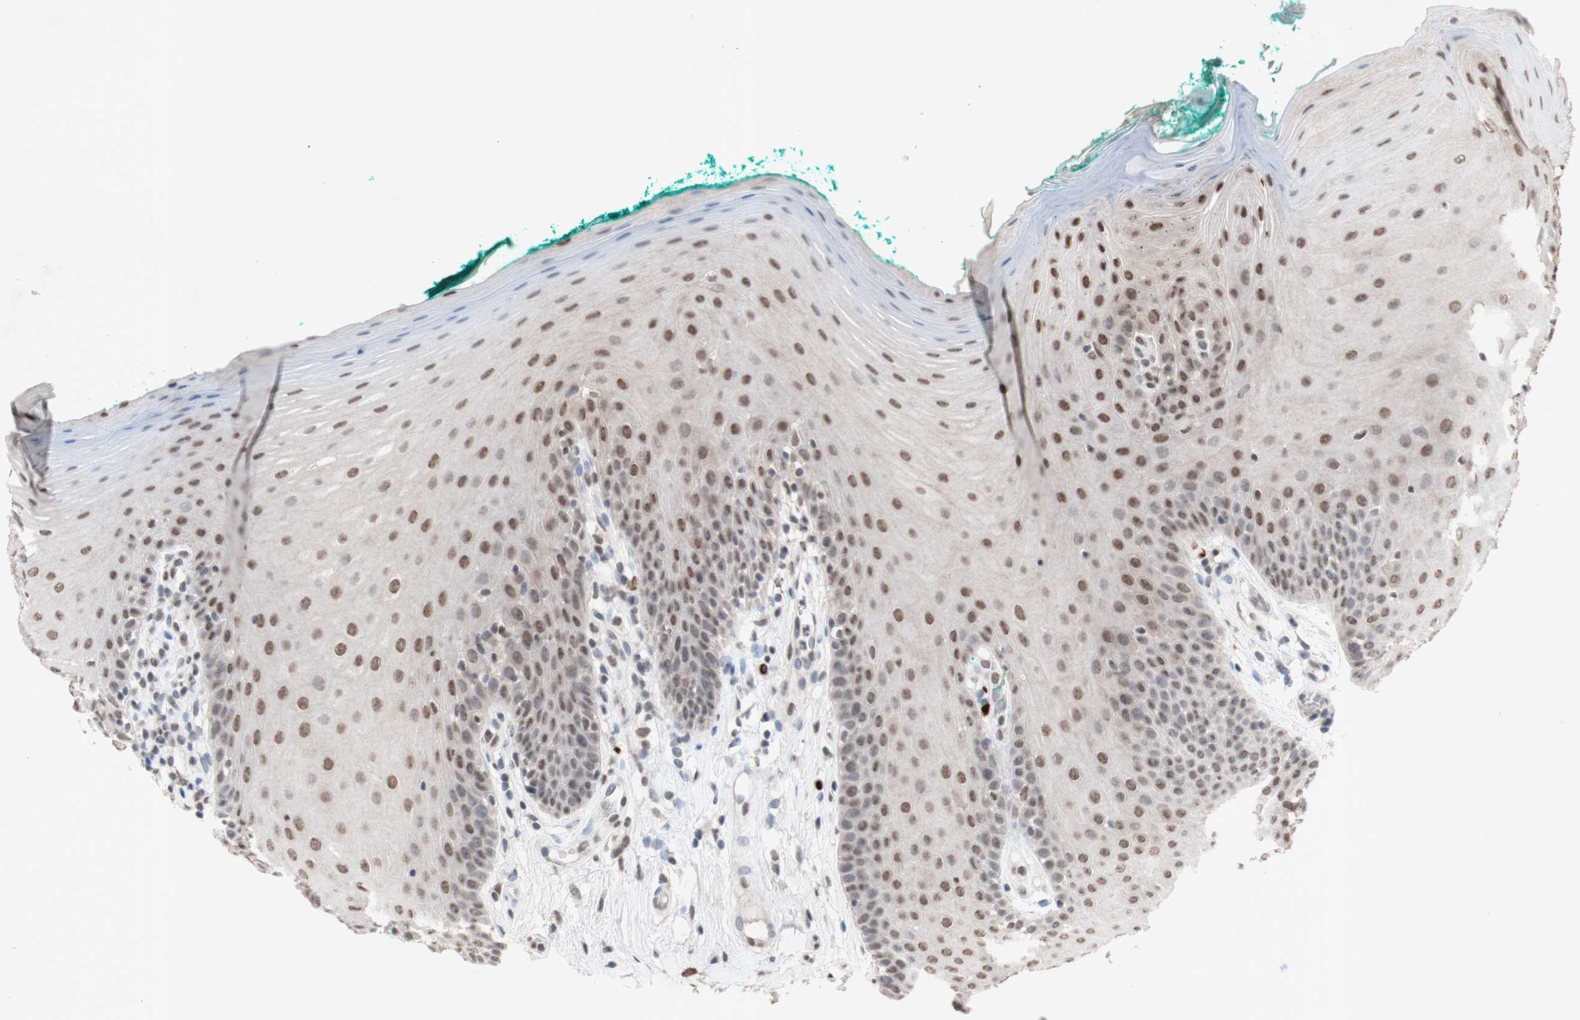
{"staining": {"intensity": "weak", "quantity": ">75%", "location": "nuclear"}, "tissue": "oral mucosa", "cell_type": "Squamous epithelial cells", "image_type": "normal", "snomed": [{"axis": "morphology", "description": "Normal tissue, NOS"}, {"axis": "topography", "description": "Skeletal muscle"}, {"axis": "topography", "description": "Oral tissue"}], "caption": "Brown immunohistochemical staining in unremarkable human oral mucosa shows weak nuclear staining in approximately >75% of squamous epithelial cells.", "gene": "SFPQ", "patient": {"sex": "male", "age": 58}}